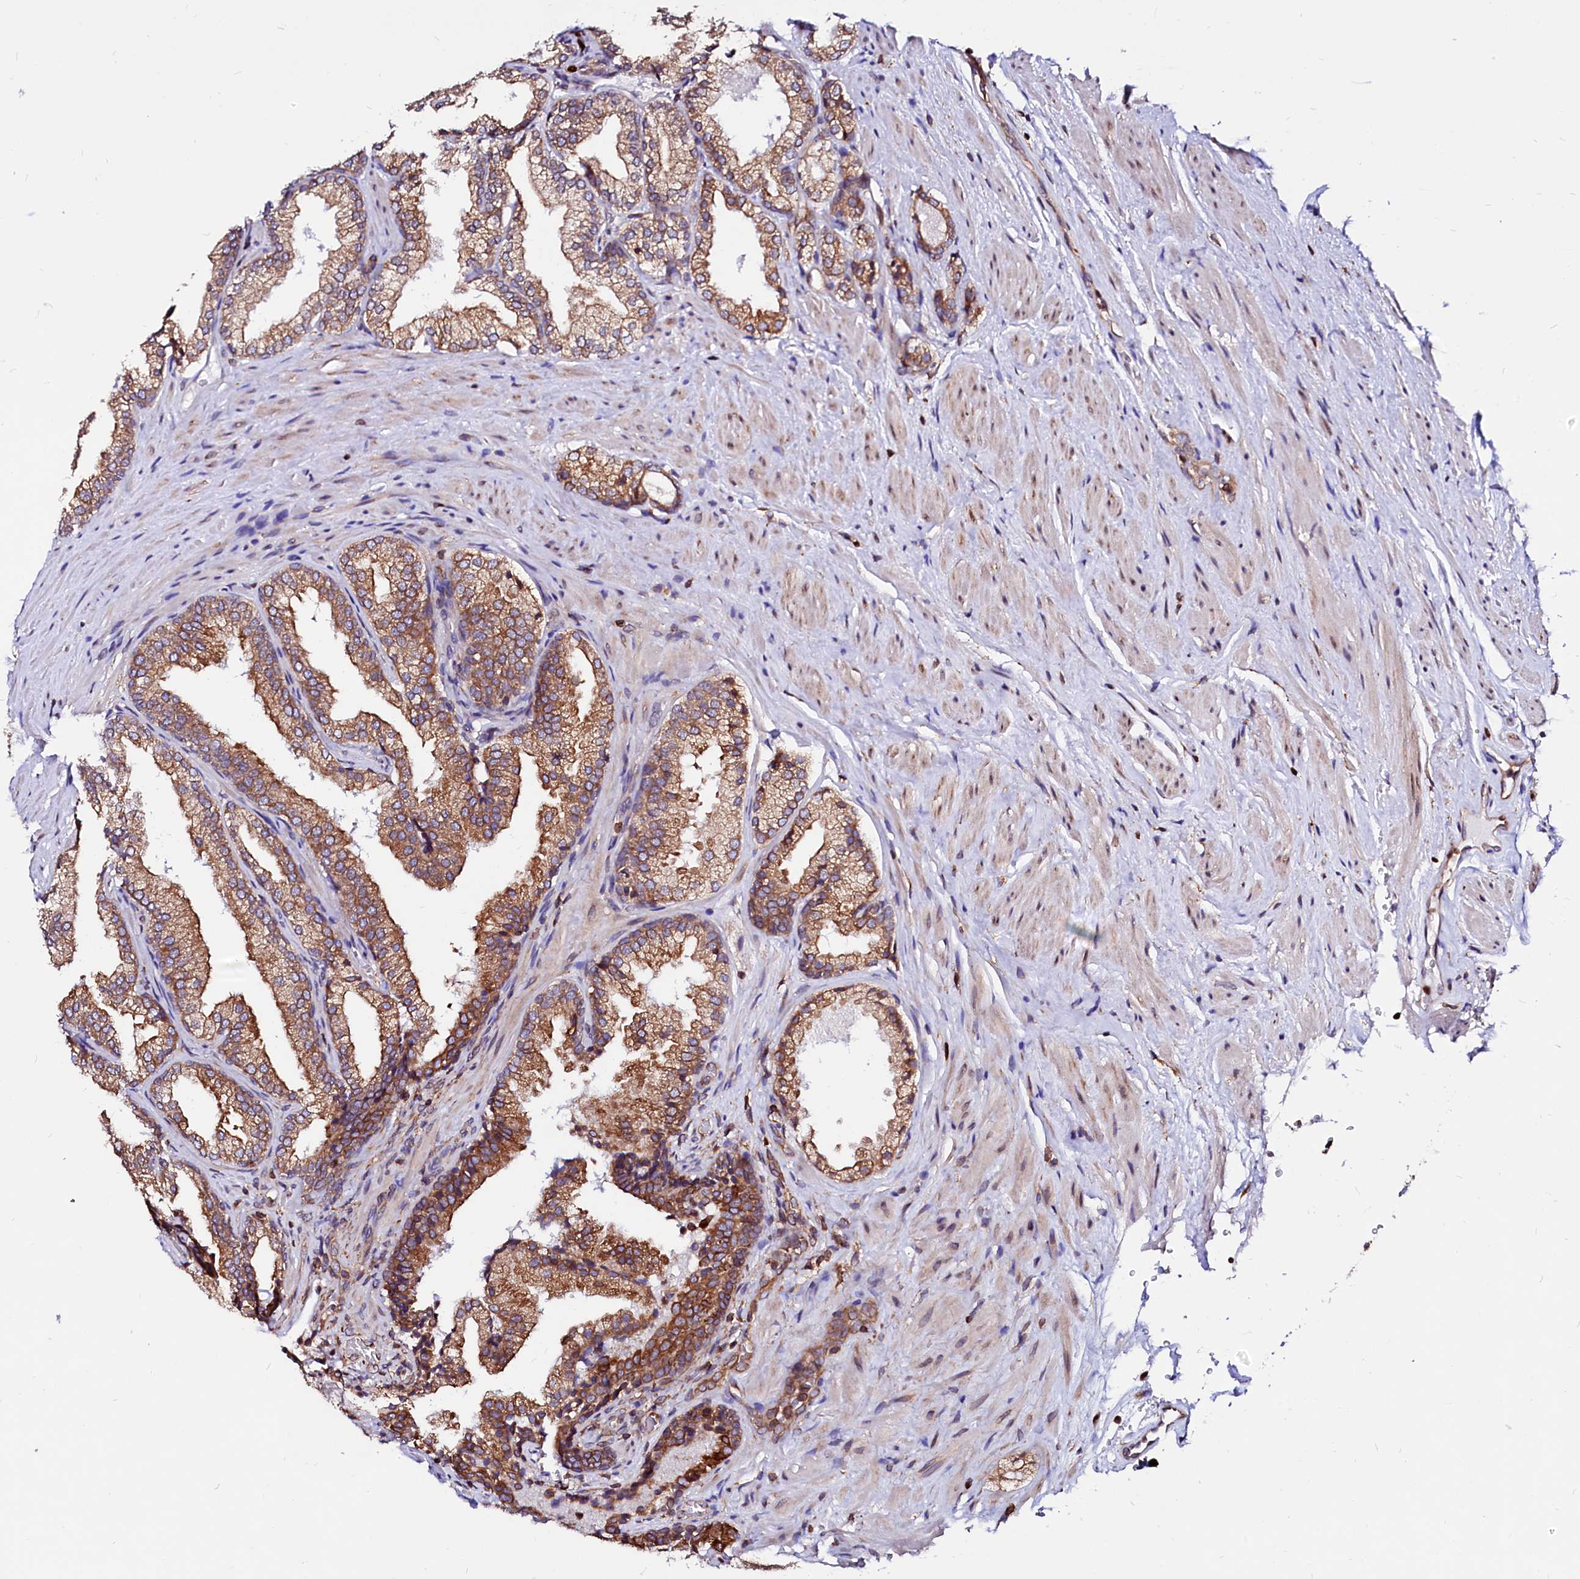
{"staining": {"intensity": "moderate", "quantity": ">75%", "location": "cytoplasmic/membranous"}, "tissue": "prostate", "cell_type": "Glandular cells", "image_type": "normal", "snomed": [{"axis": "morphology", "description": "Normal tissue, NOS"}, {"axis": "topography", "description": "Prostate"}], "caption": "Approximately >75% of glandular cells in normal human prostate demonstrate moderate cytoplasmic/membranous protein staining as visualized by brown immunohistochemical staining.", "gene": "DERL1", "patient": {"sex": "male", "age": 76}}